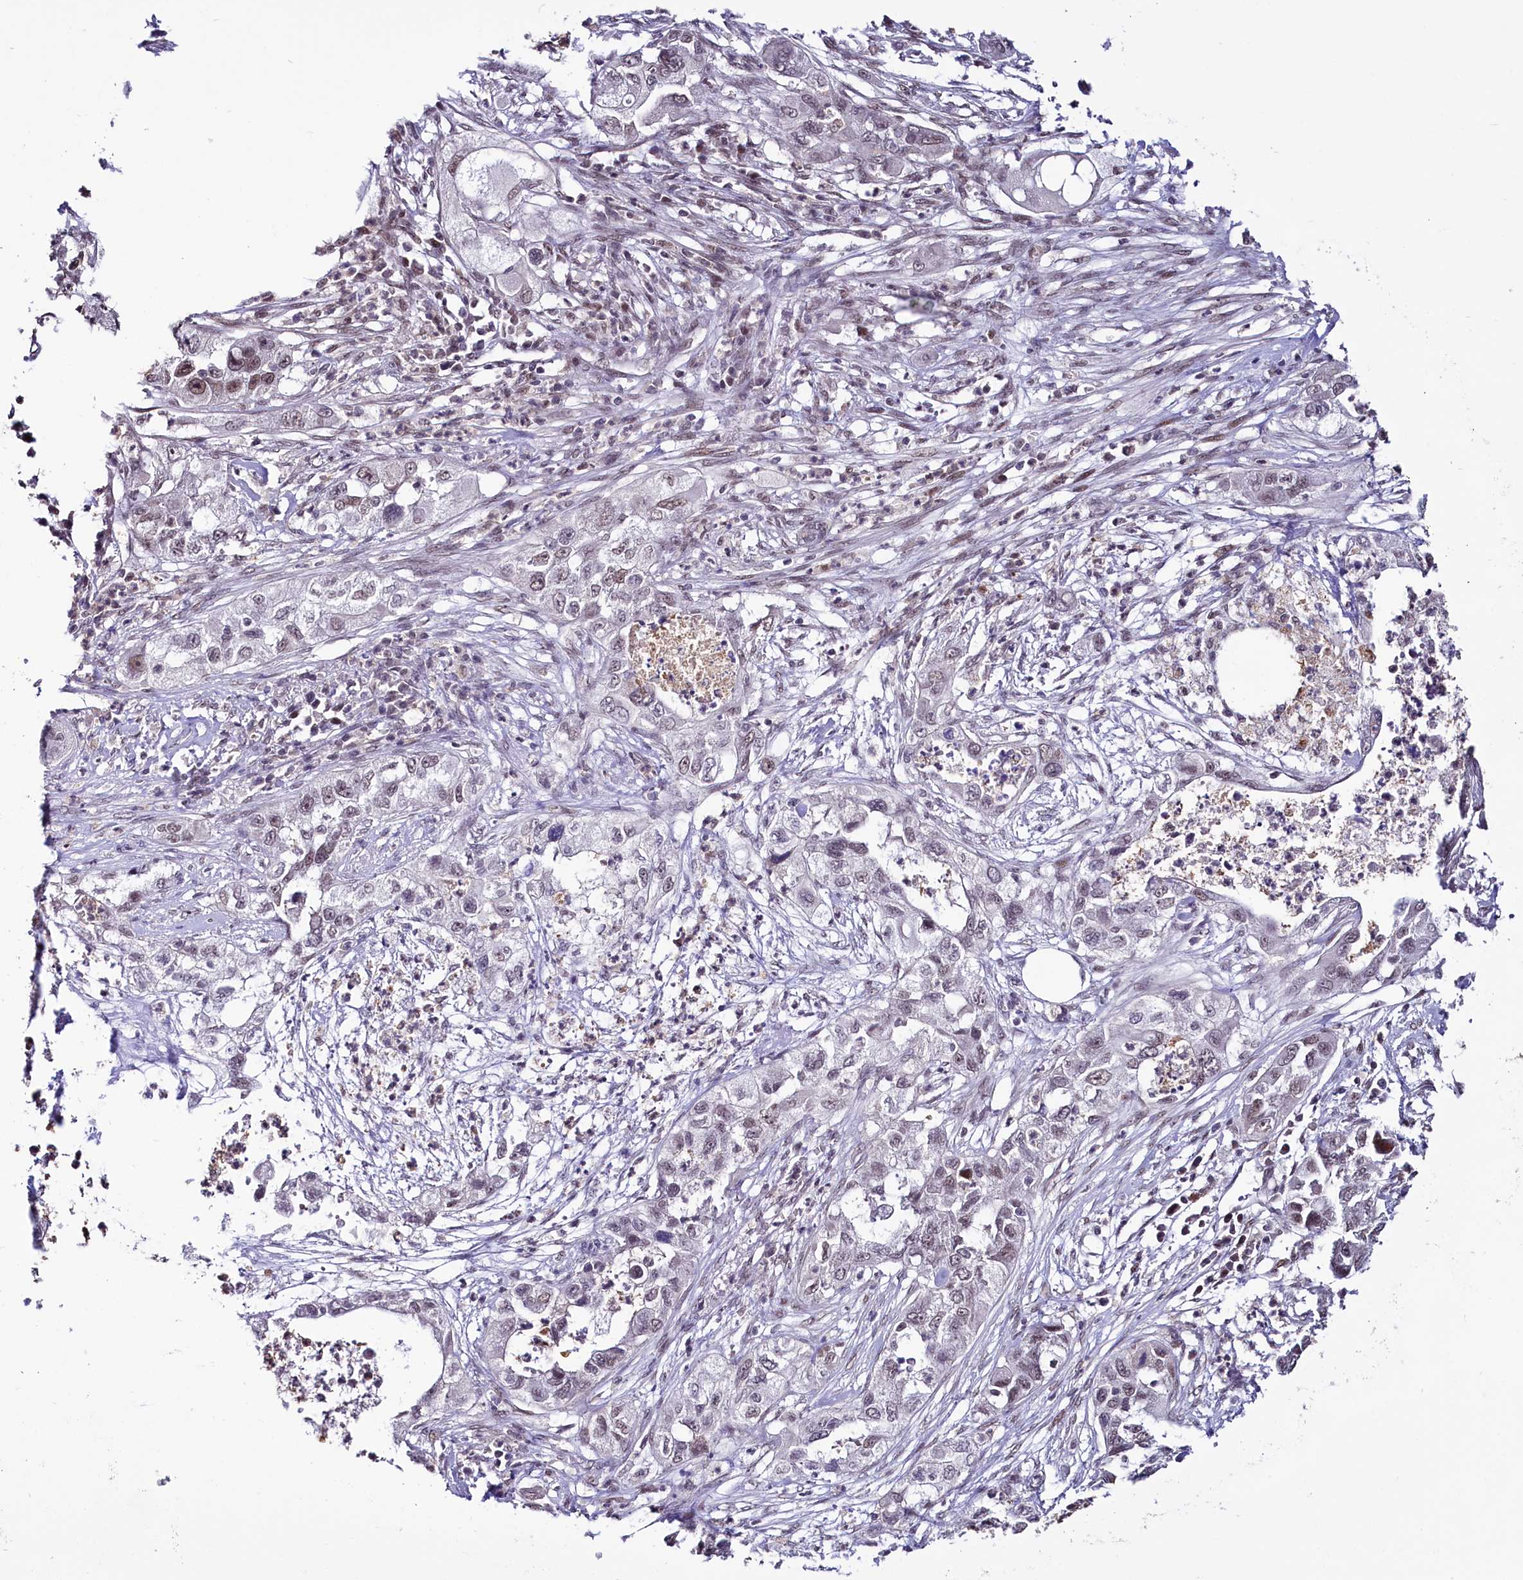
{"staining": {"intensity": "negative", "quantity": "none", "location": "none"}, "tissue": "pancreatic cancer", "cell_type": "Tumor cells", "image_type": "cancer", "snomed": [{"axis": "morphology", "description": "Adenocarcinoma, NOS"}, {"axis": "topography", "description": "Pancreas"}], "caption": "Immunohistochemical staining of human pancreatic cancer (adenocarcinoma) reveals no significant expression in tumor cells.", "gene": "SCAF11", "patient": {"sex": "female", "age": 78}}